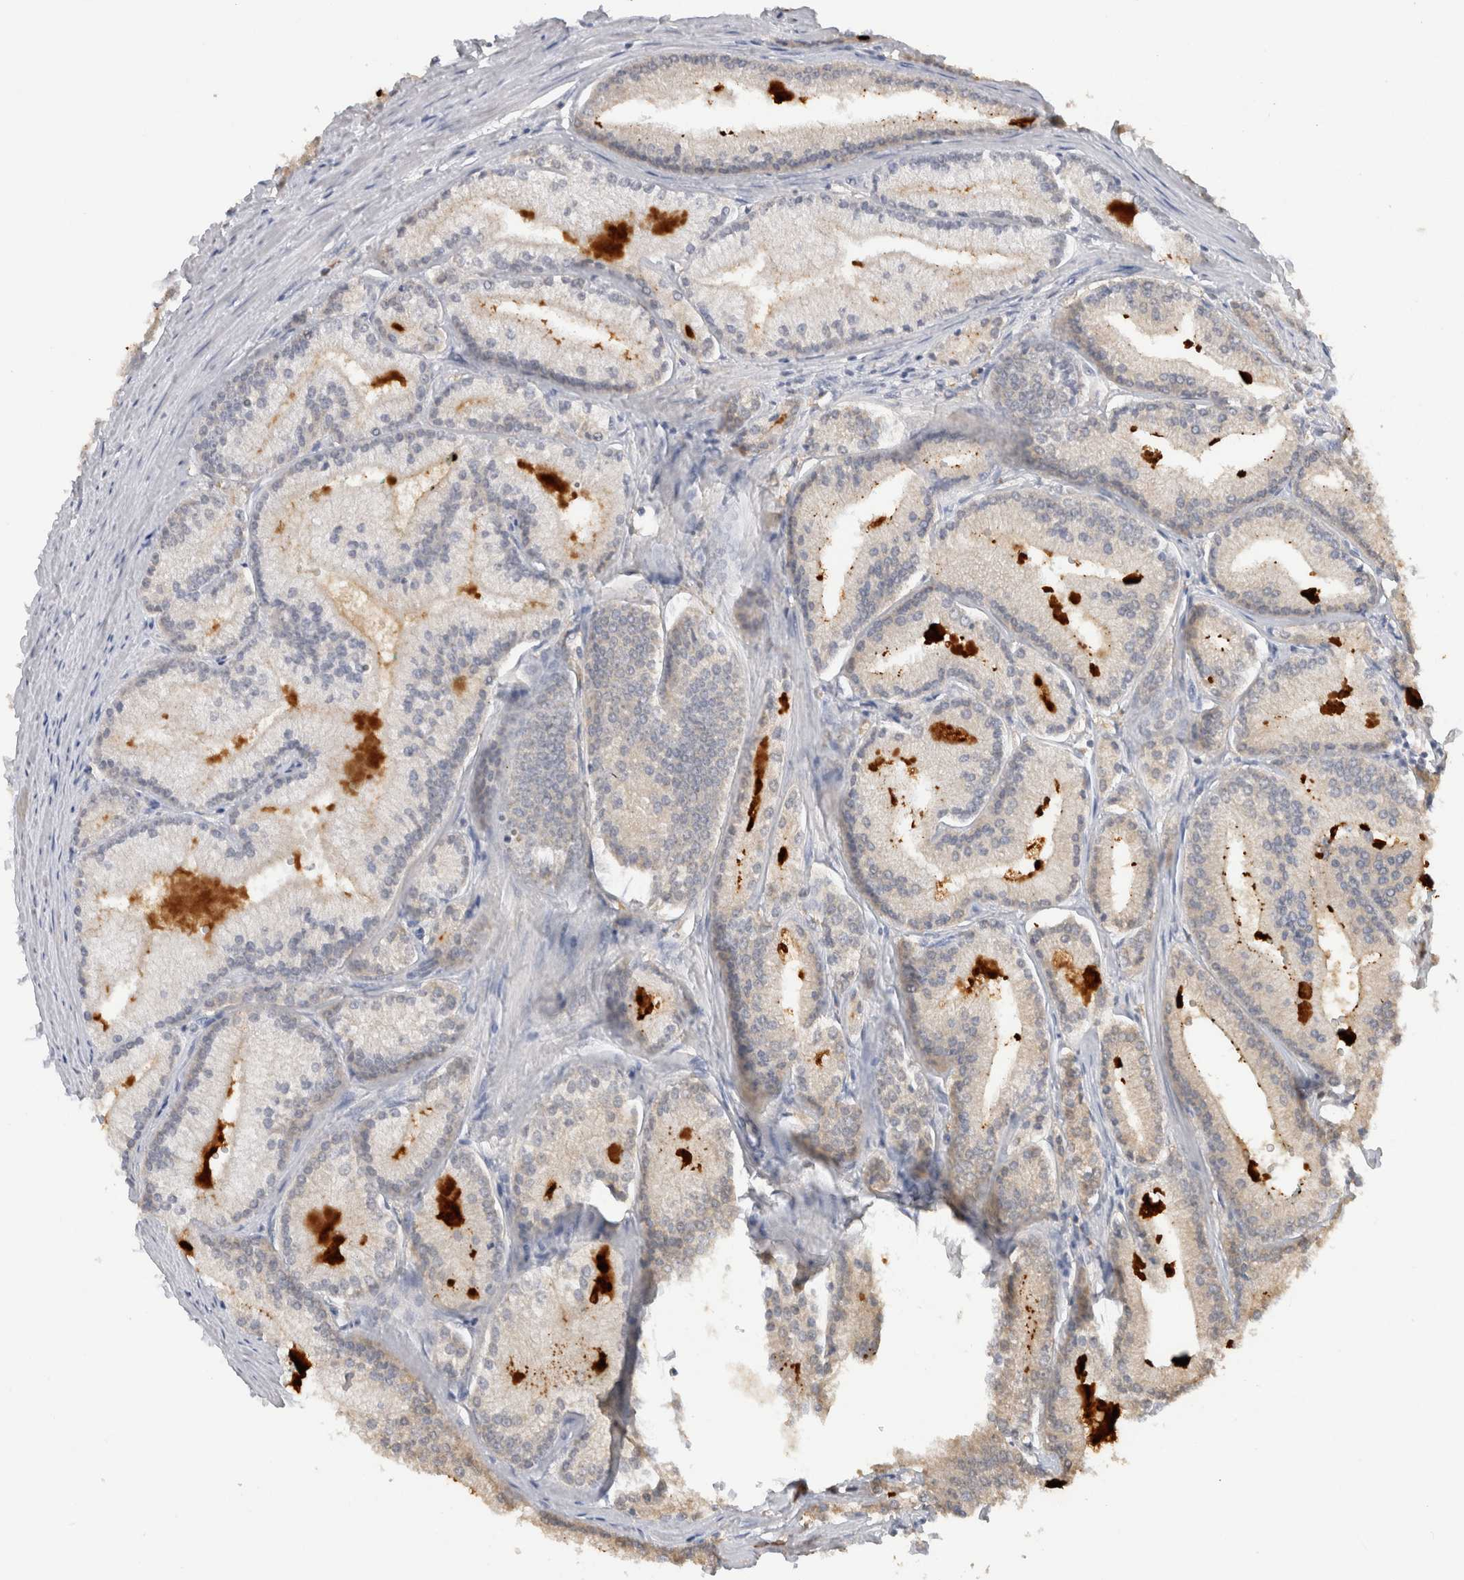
{"staining": {"intensity": "negative", "quantity": "none", "location": "none"}, "tissue": "prostate cancer", "cell_type": "Tumor cells", "image_type": "cancer", "snomed": [{"axis": "morphology", "description": "Adenocarcinoma, Low grade"}, {"axis": "topography", "description": "Prostate"}], "caption": "IHC photomicrograph of human prostate adenocarcinoma (low-grade) stained for a protein (brown), which shows no staining in tumor cells. Nuclei are stained in blue.", "gene": "GAS1", "patient": {"sex": "male", "age": 52}}